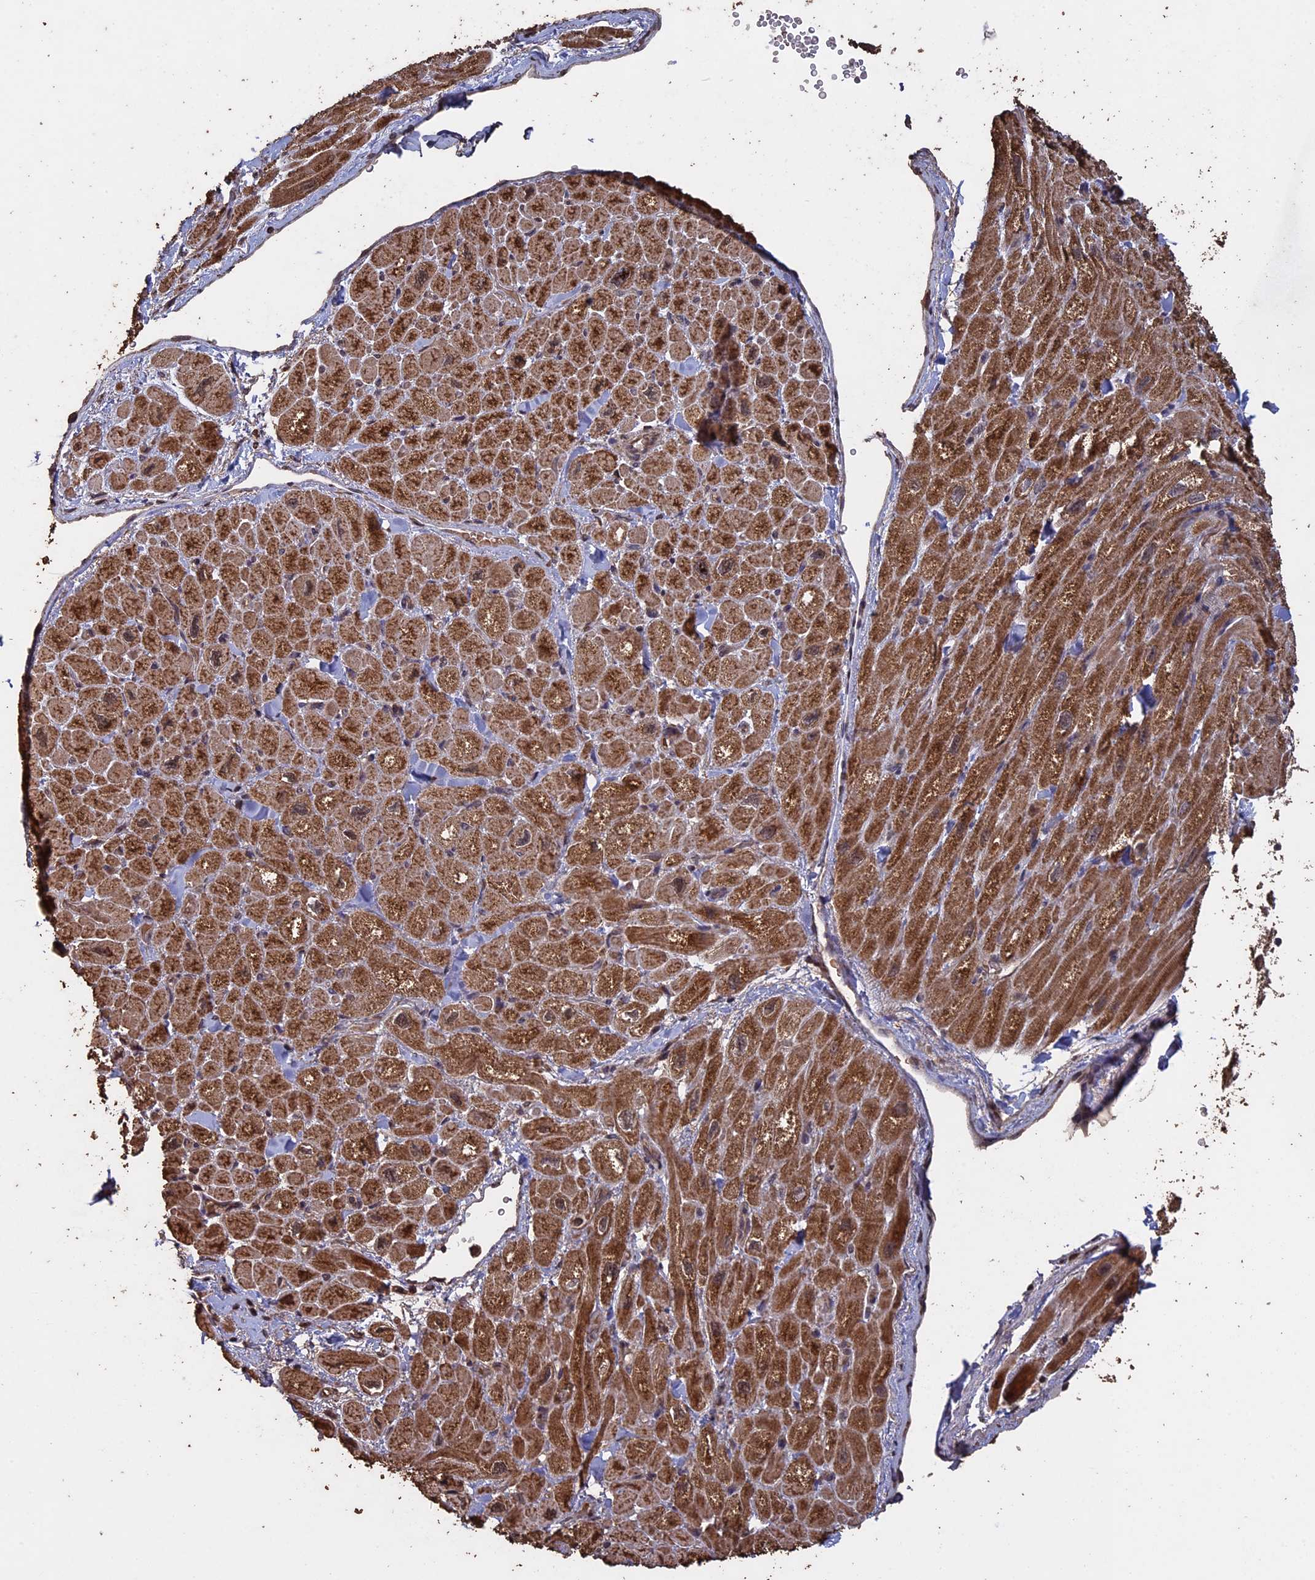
{"staining": {"intensity": "moderate", "quantity": ">75%", "location": "cytoplasmic/membranous"}, "tissue": "heart muscle", "cell_type": "Cardiomyocytes", "image_type": "normal", "snomed": [{"axis": "morphology", "description": "Normal tissue, NOS"}, {"axis": "topography", "description": "Heart"}], "caption": "A brown stain labels moderate cytoplasmic/membranous expression of a protein in cardiomyocytes of unremarkable human heart muscle. The protein is stained brown, and the nuclei are stained in blue (DAB (3,3'-diaminobenzidine) IHC with brightfield microscopy, high magnification).", "gene": "HUNK", "patient": {"sex": "male", "age": 65}}